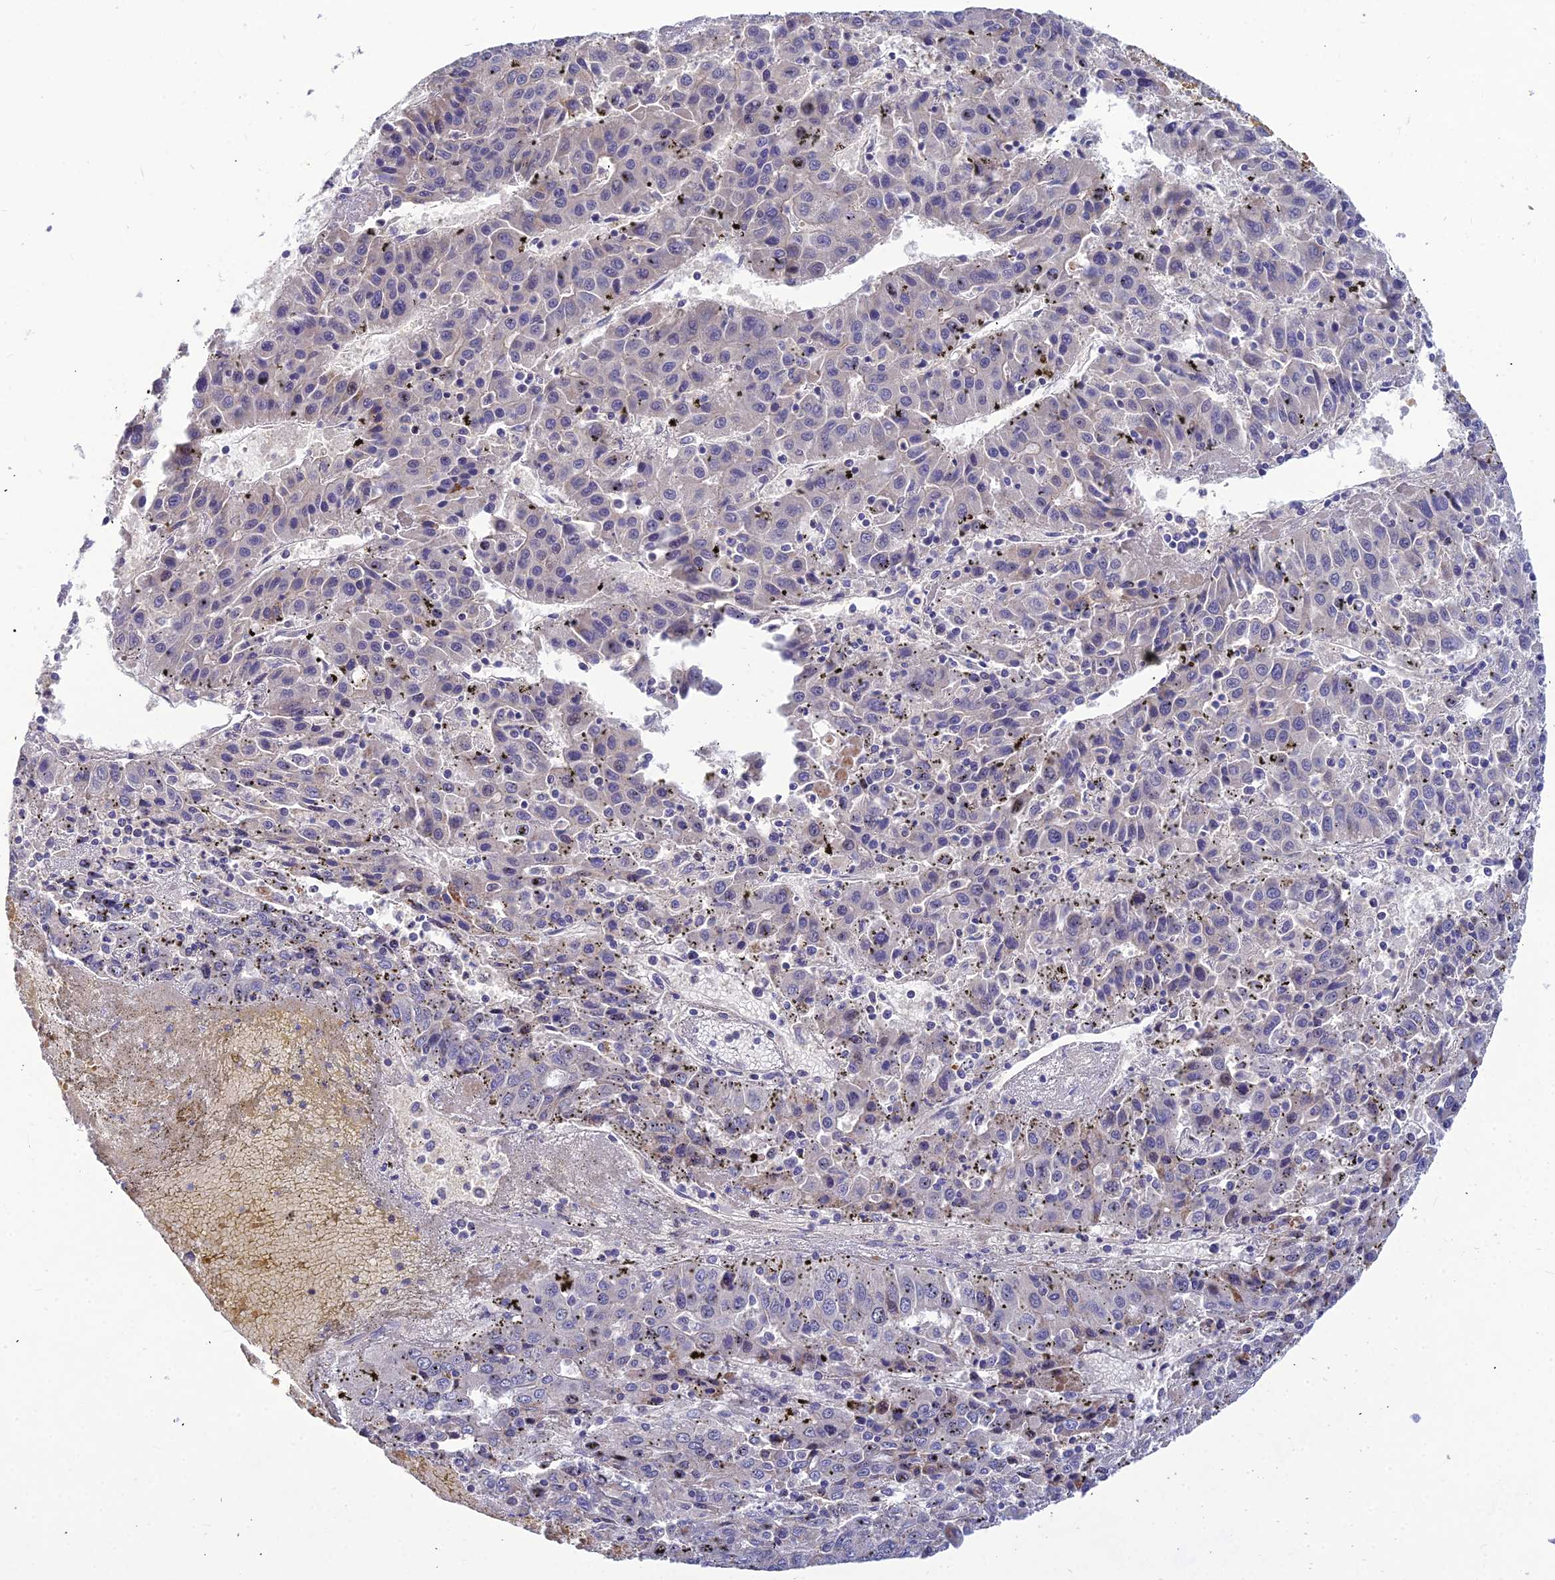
{"staining": {"intensity": "weak", "quantity": "<25%", "location": "cytoplasmic/membranous"}, "tissue": "liver cancer", "cell_type": "Tumor cells", "image_type": "cancer", "snomed": [{"axis": "morphology", "description": "Carcinoma, Hepatocellular, NOS"}, {"axis": "topography", "description": "Liver"}], "caption": "Human liver hepatocellular carcinoma stained for a protein using immunohistochemistry exhibits no expression in tumor cells.", "gene": "DMRTA1", "patient": {"sex": "female", "age": 53}}